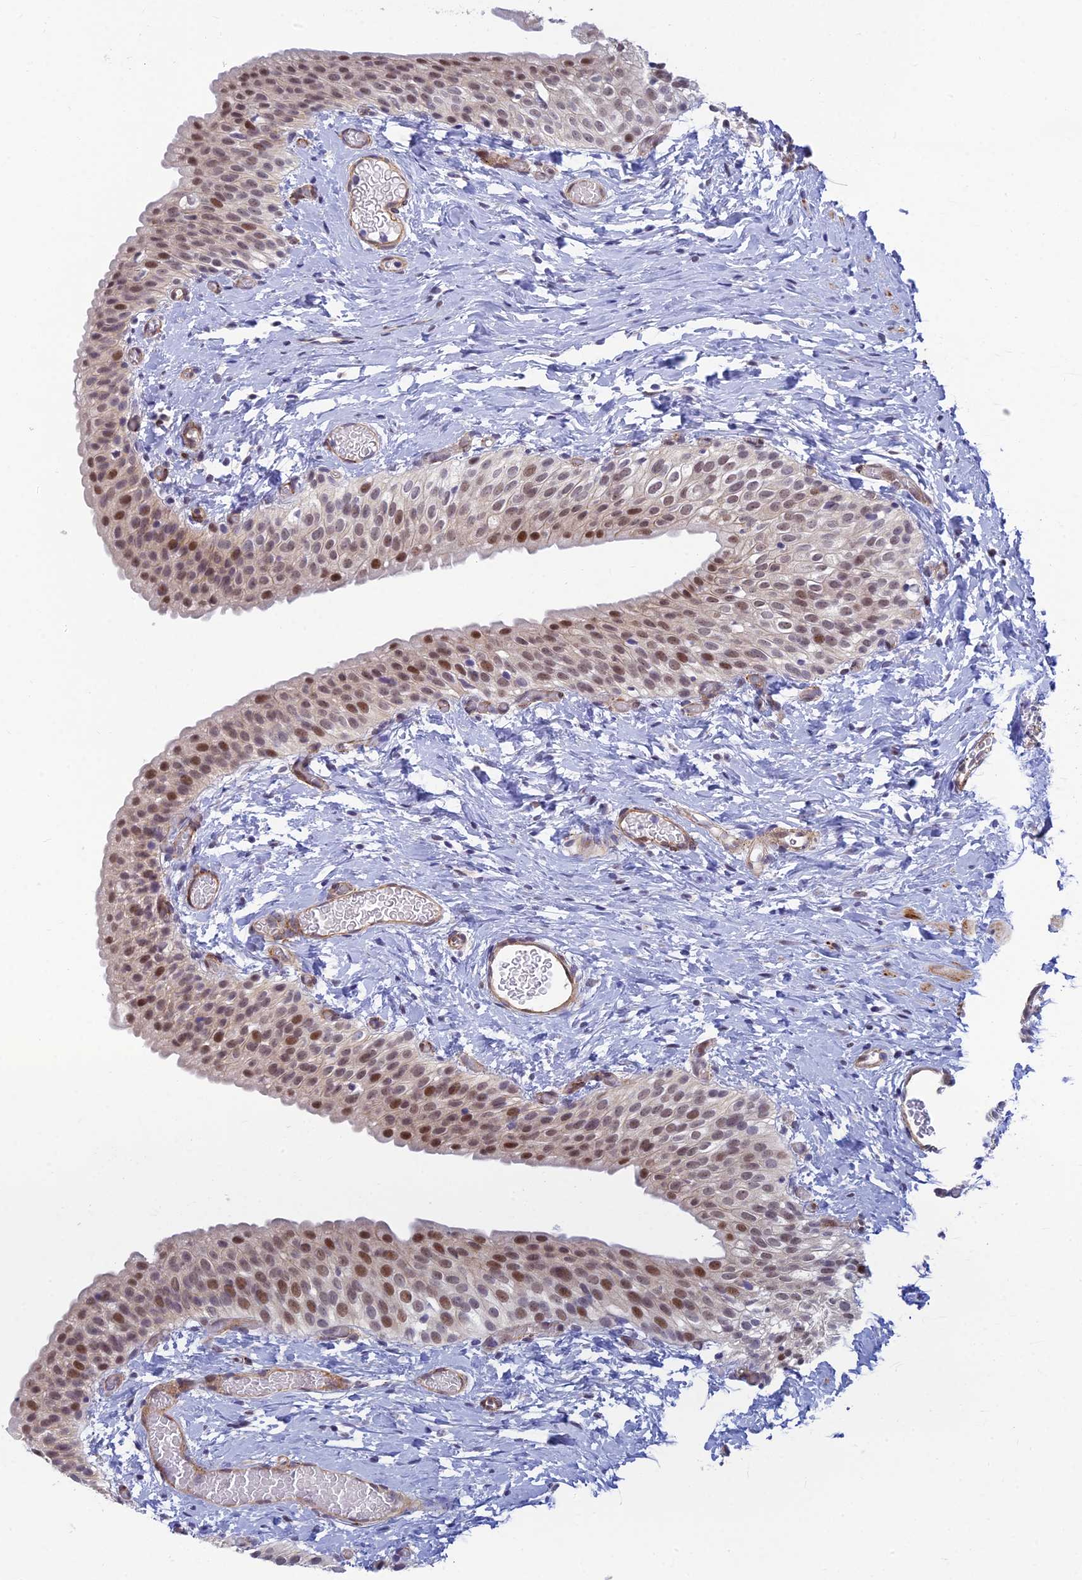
{"staining": {"intensity": "moderate", "quantity": ">75%", "location": "nuclear"}, "tissue": "urinary bladder", "cell_type": "Urothelial cells", "image_type": "normal", "snomed": [{"axis": "morphology", "description": "Normal tissue, NOS"}, {"axis": "topography", "description": "Urinary bladder"}], "caption": "Urinary bladder stained for a protein shows moderate nuclear positivity in urothelial cells. The staining was performed using DAB (3,3'-diaminobenzidine) to visualize the protein expression in brown, while the nuclei were stained in blue with hematoxylin (Magnification: 20x).", "gene": "CLK4", "patient": {"sex": "male", "age": 1}}